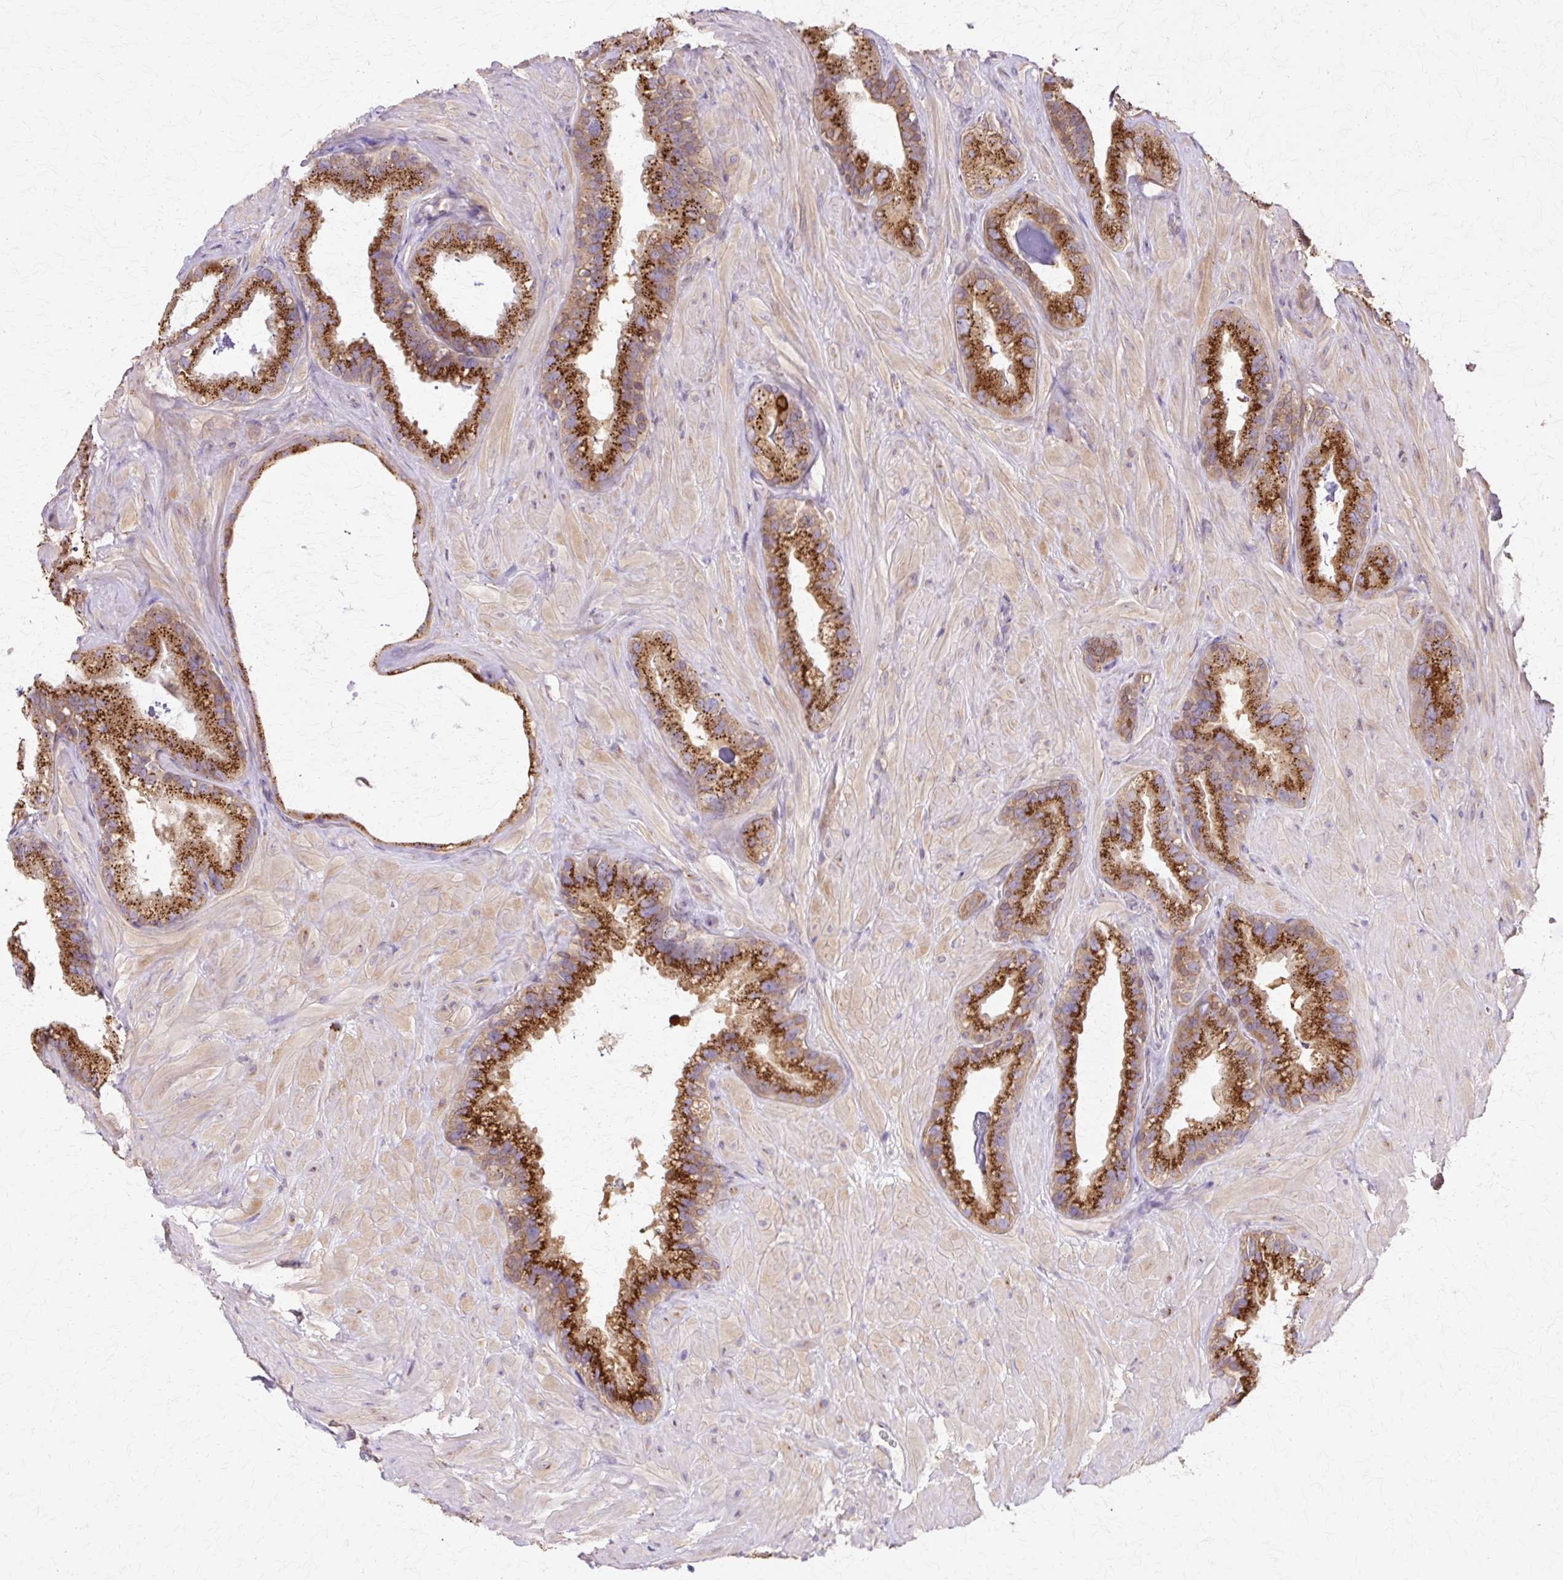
{"staining": {"intensity": "strong", "quantity": ">75%", "location": "cytoplasmic/membranous"}, "tissue": "seminal vesicle", "cell_type": "Glandular cells", "image_type": "normal", "snomed": [{"axis": "morphology", "description": "Normal tissue, NOS"}, {"axis": "topography", "description": "Seminal veicle"}, {"axis": "topography", "description": "Peripheral nerve tissue"}], "caption": "Seminal vesicle was stained to show a protein in brown. There is high levels of strong cytoplasmic/membranous staining in about >75% of glandular cells. The protein of interest is stained brown, and the nuclei are stained in blue (DAB IHC with brightfield microscopy, high magnification).", "gene": "COPB1", "patient": {"sex": "male", "age": 76}}